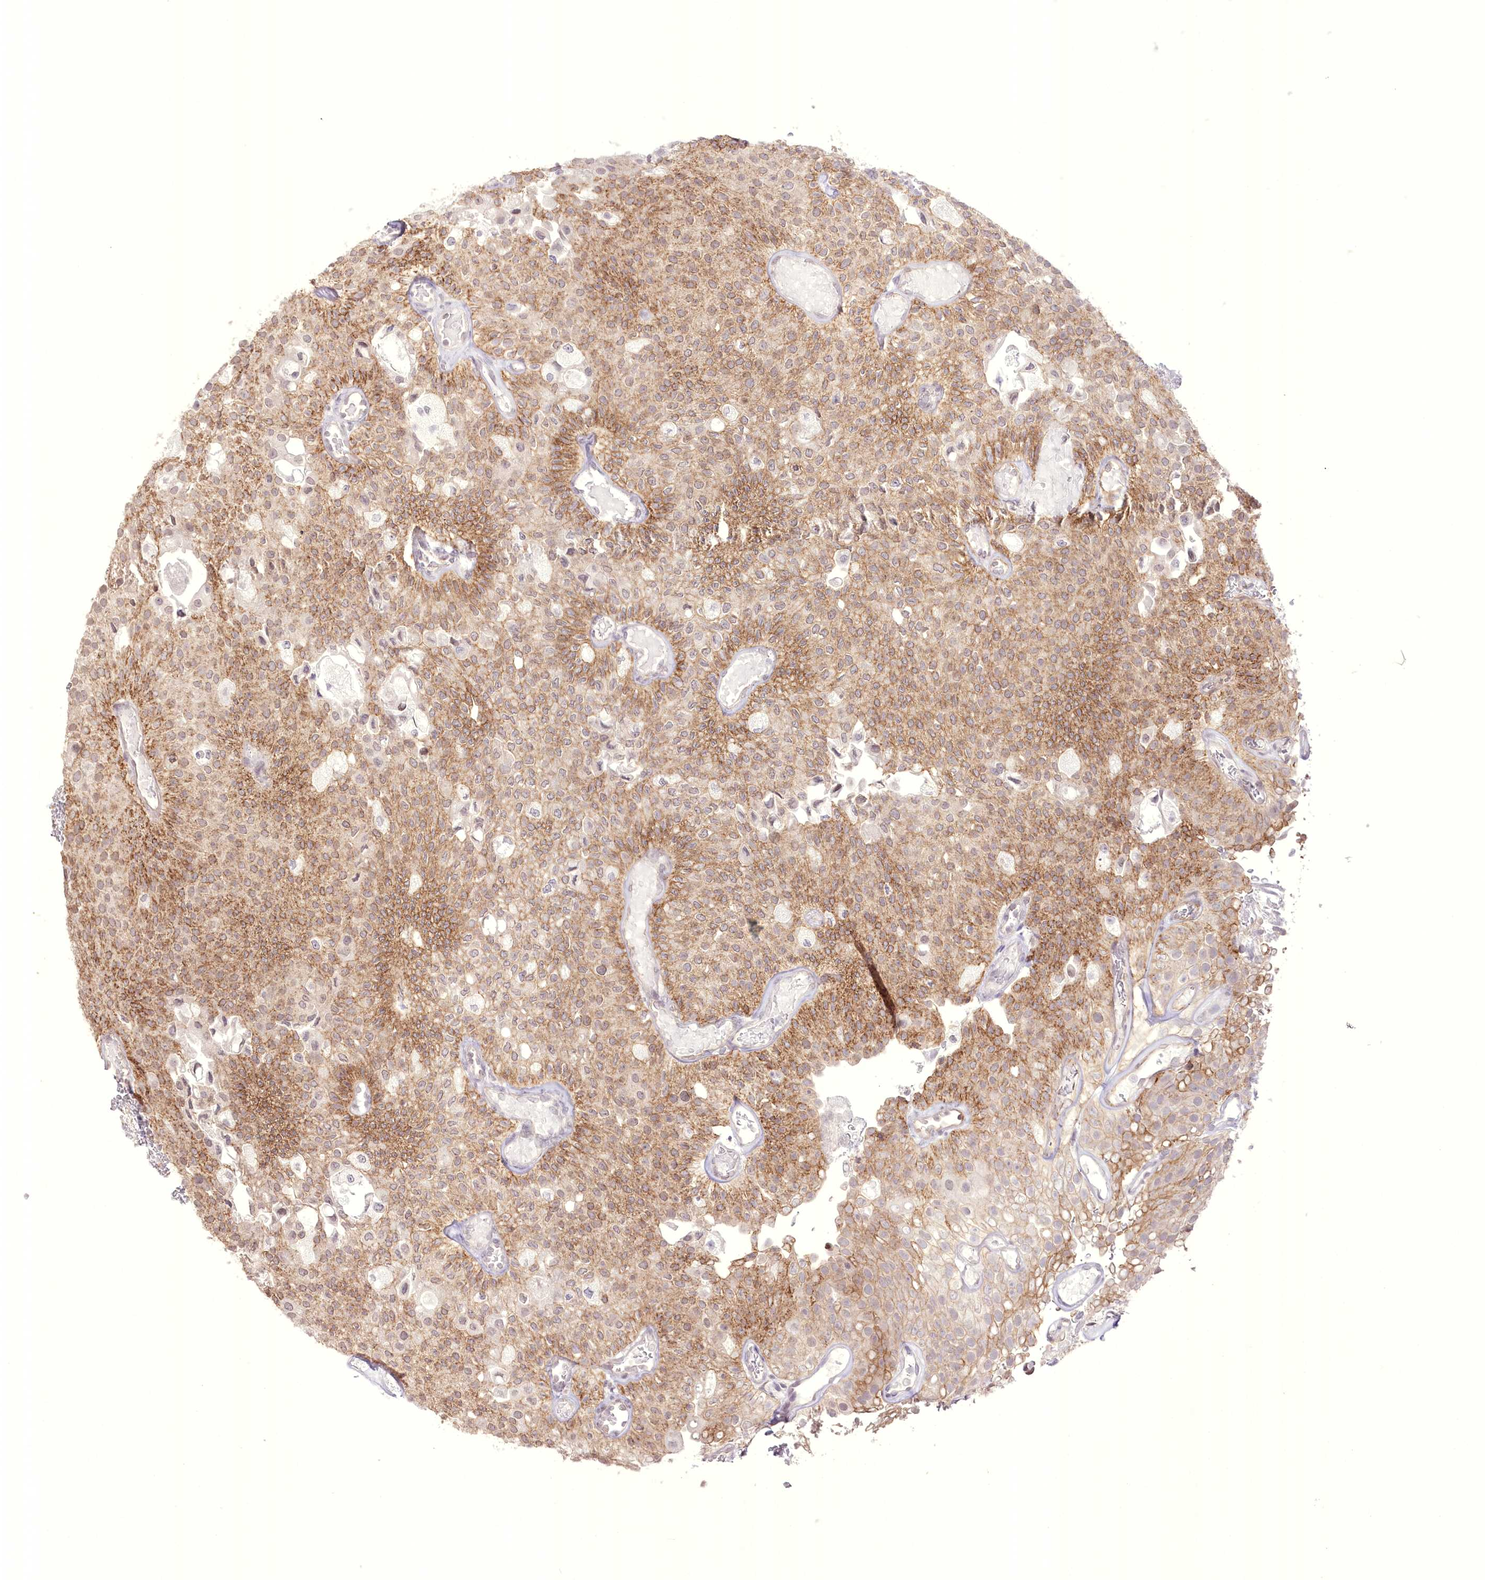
{"staining": {"intensity": "moderate", "quantity": "25%-75%", "location": "cytoplasmic/membranous"}, "tissue": "urothelial cancer", "cell_type": "Tumor cells", "image_type": "cancer", "snomed": [{"axis": "morphology", "description": "Urothelial carcinoma, Low grade"}, {"axis": "topography", "description": "Urinary bladder"}], "caption": "Low-grade urothelial carcinoma stained with a brown dye reveals moderate cytoplasmic/membranous positive positivity in approximately 25%-75% of tumor cells.", "gene": "SLC39A10", "patient": {"sex": "male", "age": 78}}